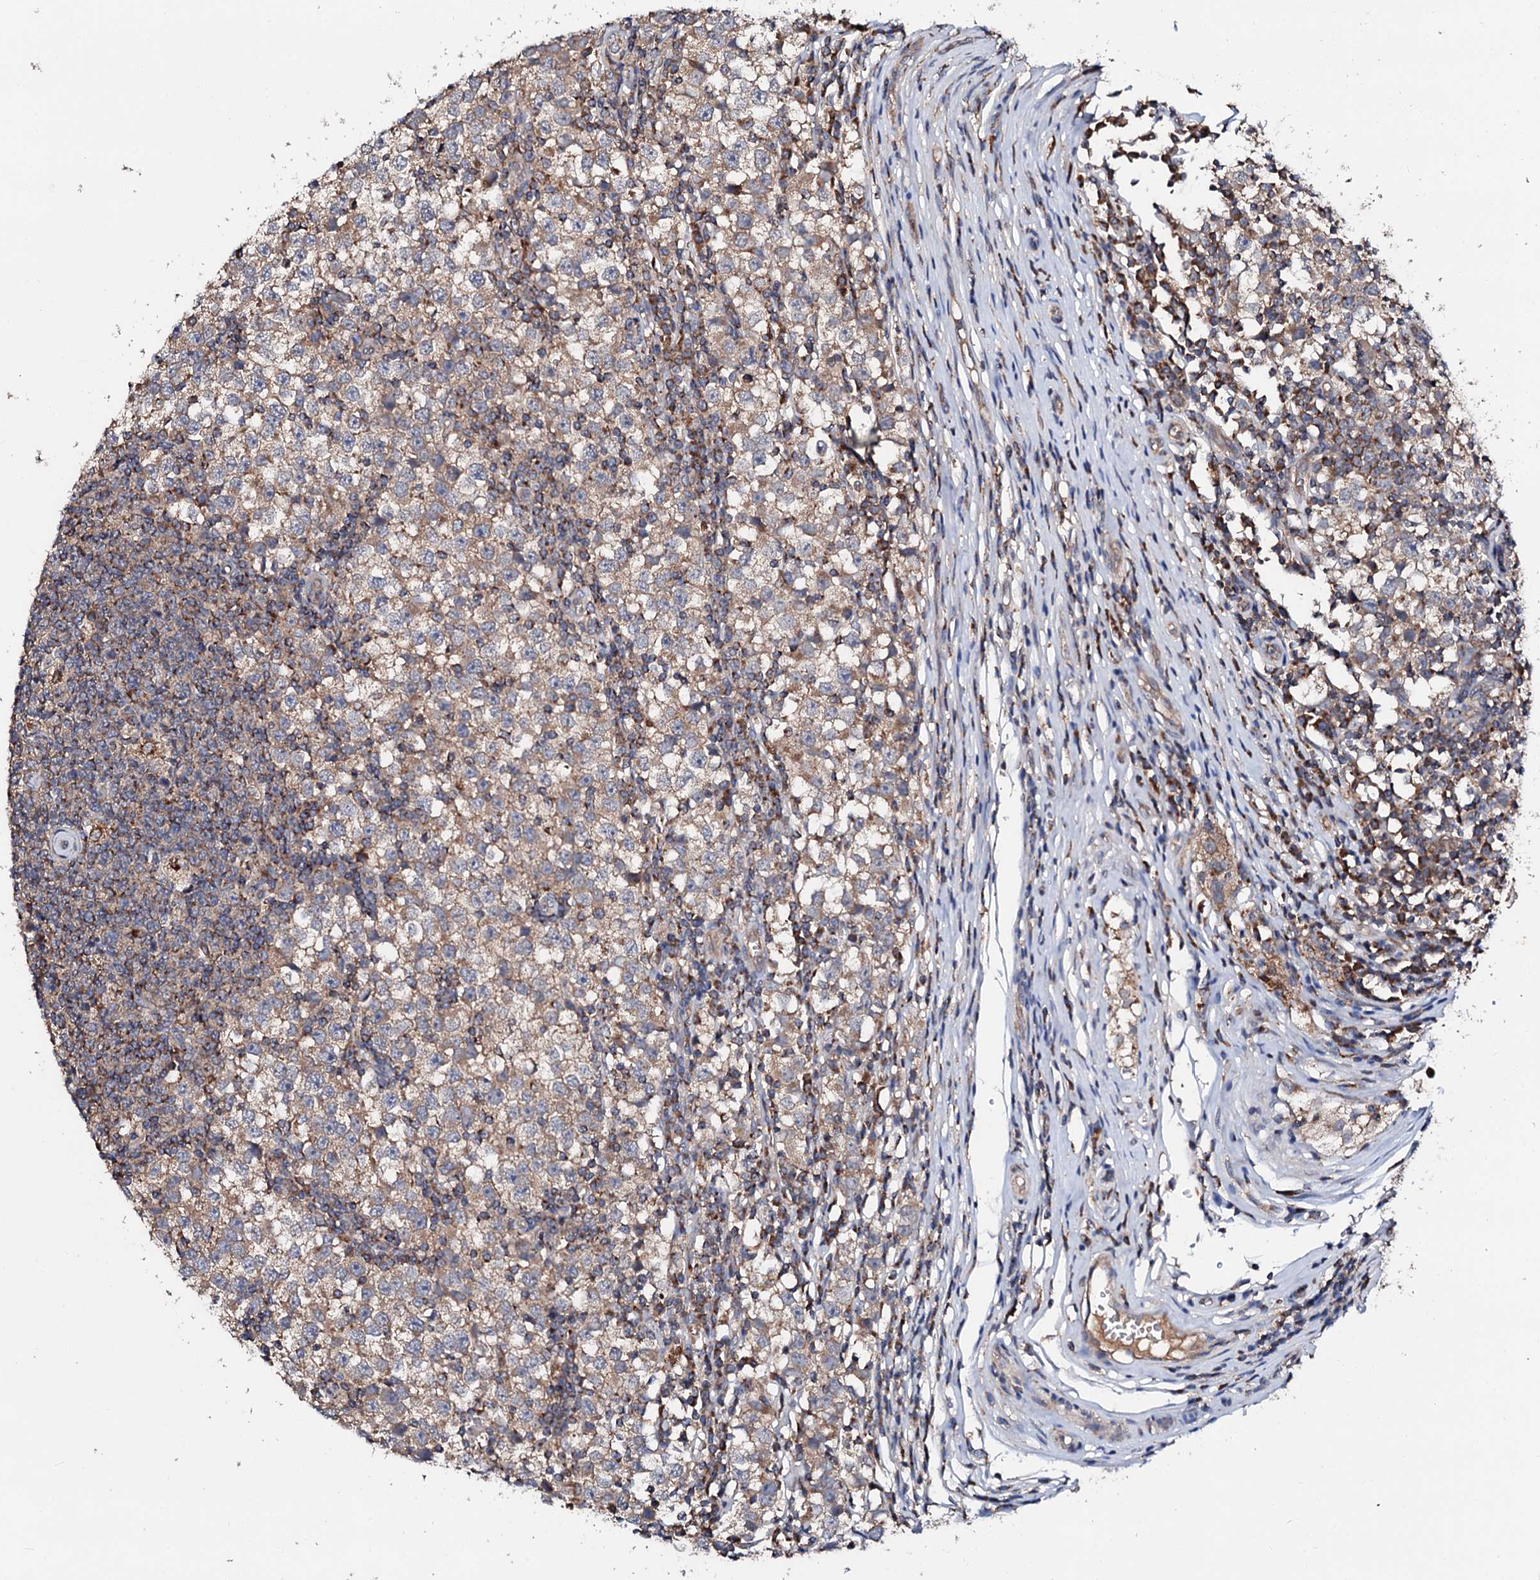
{"staining": {"intensity": "weak", "quantity": "25%-75%", "location": "cytoplasmic/membranous"}, "tissue": "testis cancer", "cell_type": "Tumor cells", "image_type": "cancer", "snomed": [{"axis": "morphology", "description": "Seminoma, NOS"}, {"axis": "topography", "description": "Testis"}], "caption": "Protein staining of seminoma (testis) tissue reveals weak cytoplasmic/membranous expression in about 25%-75% of tumor cells.", "gene": "ST3GAL1", "patient": {"sex": "male", "age": 65}}